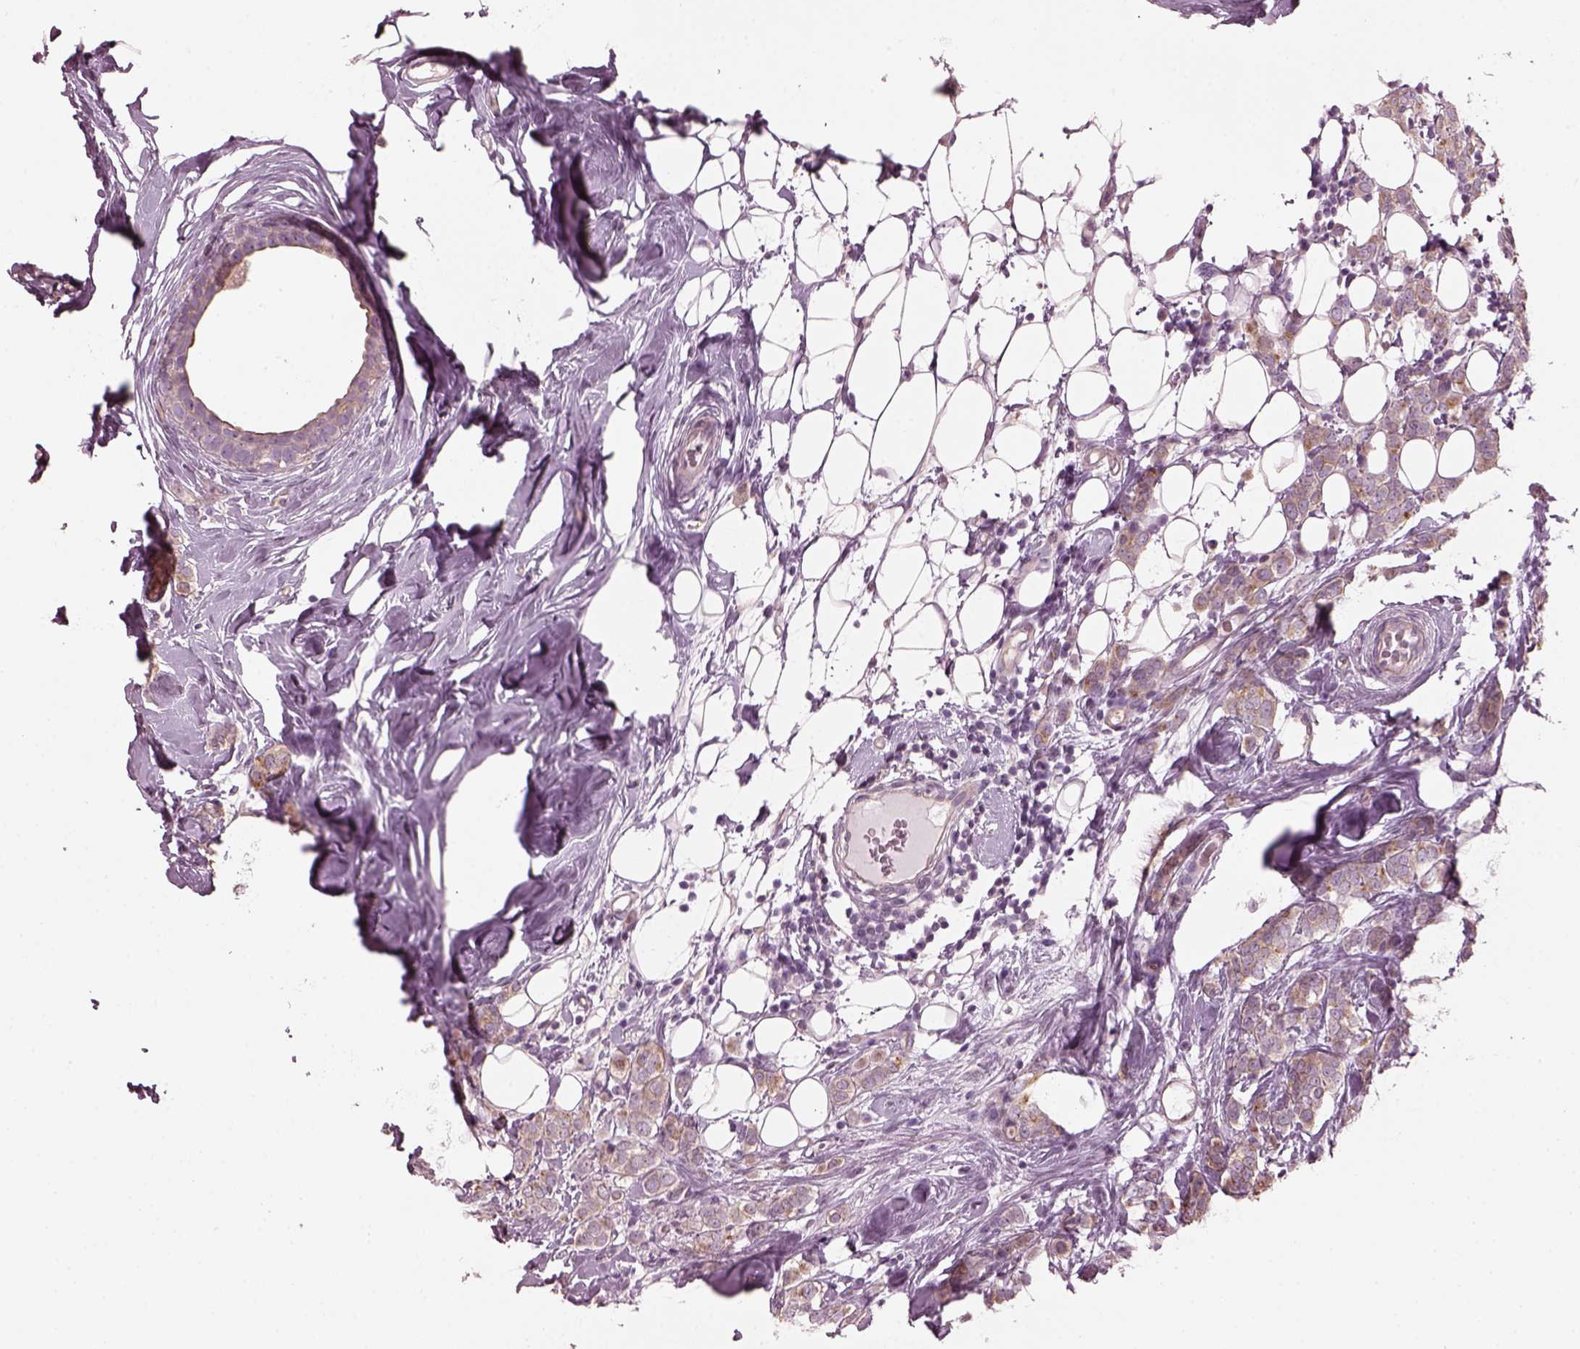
{"staining": {"intensity": "moderate", "quantity": "<25%", "location": "cytoplasmic/membranous"}, "tissue": "breast cancer", "cell_type": "Tumor cells", "image_type": "cancer", "snomed": [{"axis": "morphology", "description": "Lobular carcinoma"}, {"axis": "topography", "description": "Breast"}], "caption": "IHC histopathology image of neoplastic tissue: breast lobular carcinoma stained using immunohistochemistry demonstrates low levels of moderate protein expression localized specifically in the cytoplasmic/membranous of tumor cells, appearing as a cytoplasmic/membranous brown color.", "gene": "ODAD1", "patient": {"sex": "female", "age": 49}}